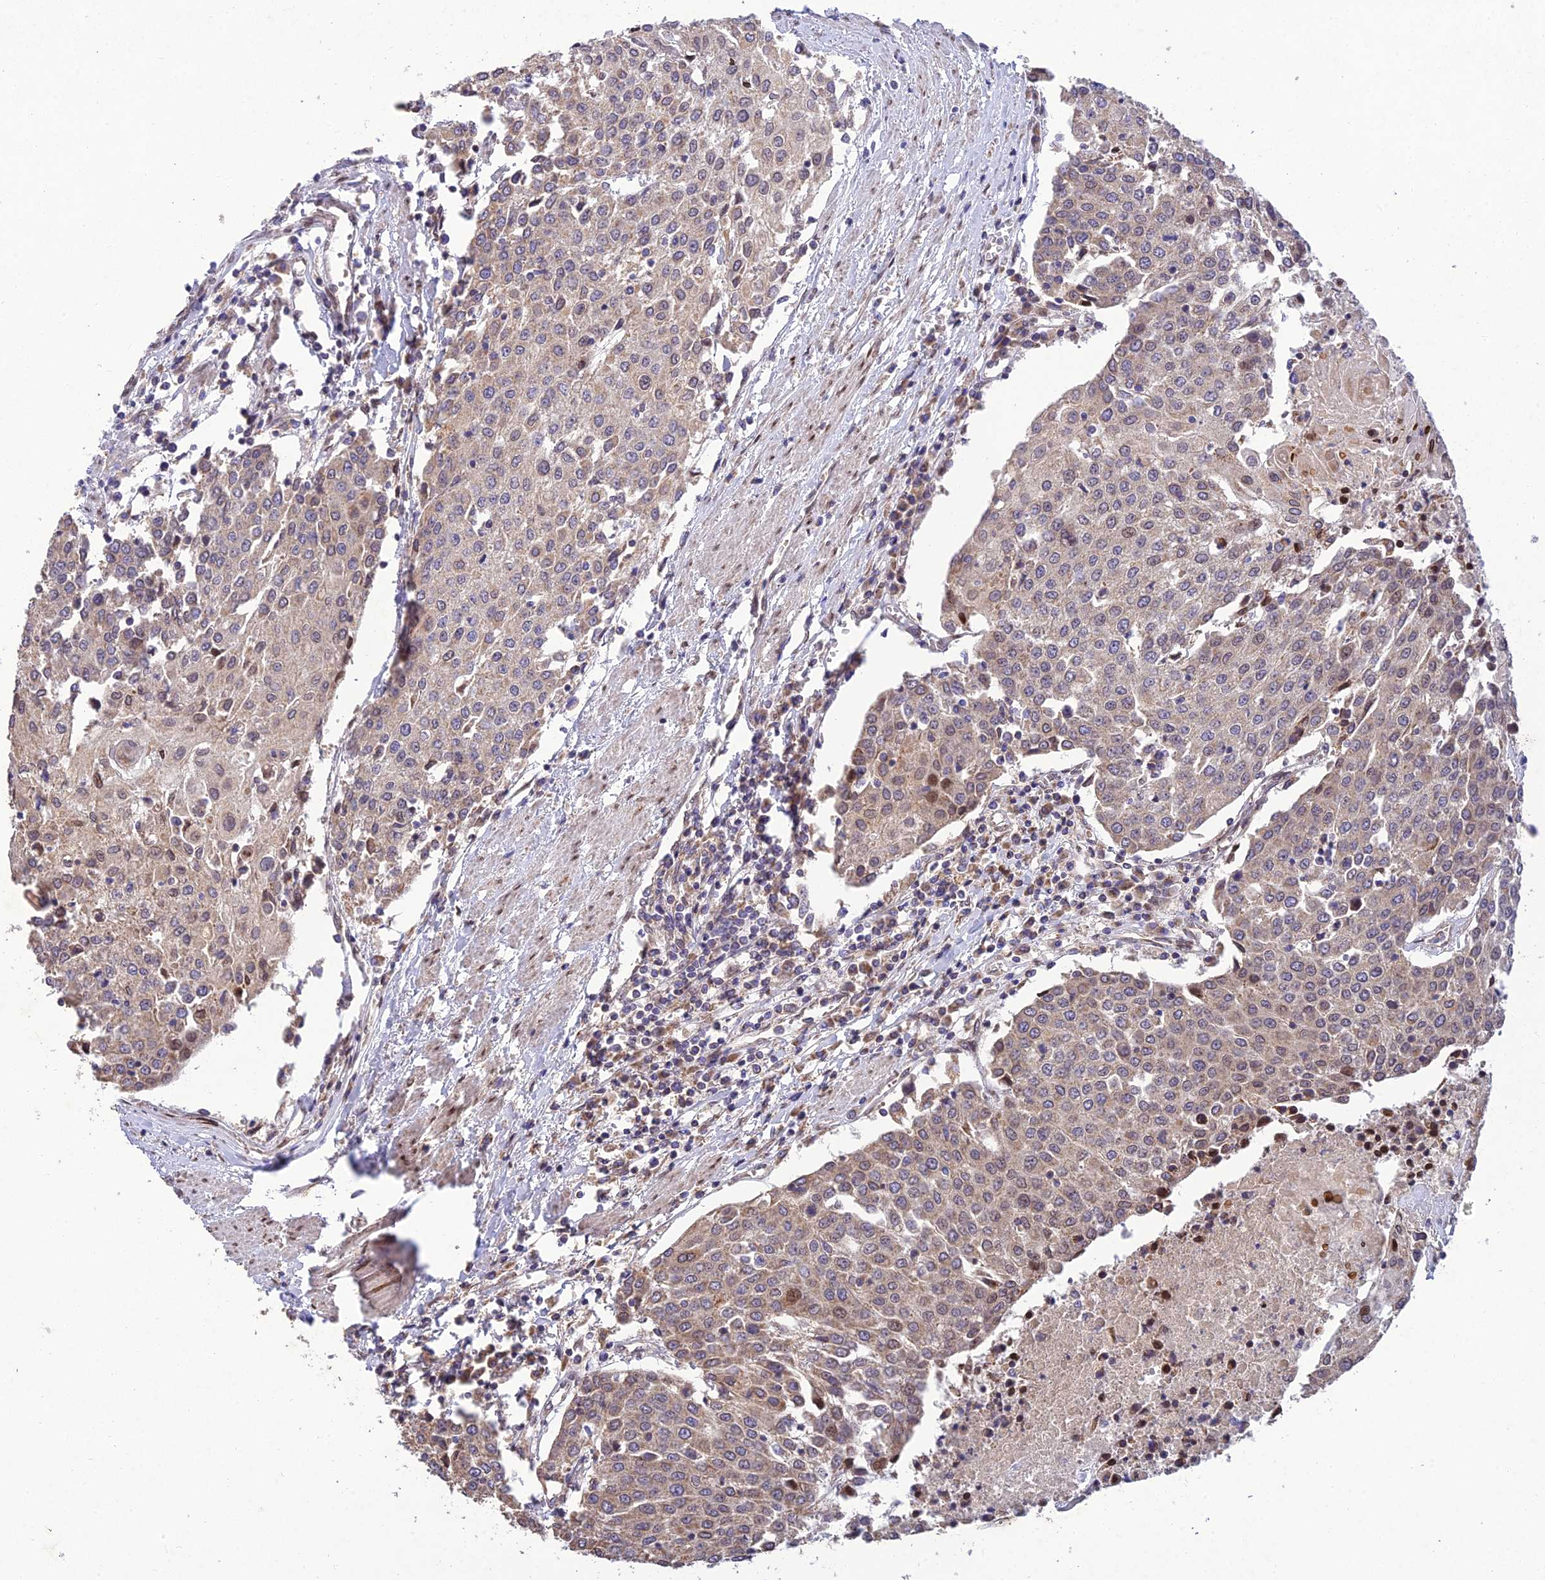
{"staining": {"intensity": "weak", "quantity": ">75%", "location": "cytoplasmic/membranous"}, "tissue": "urothelial cancer", "cell_type": "Tumor cells", "image_type": "cancer", "snomed": [{"axis": "morphology", "description": "Urothelial carcinoma, High grade"}, {"axis": "topography", "description": "Urinary bladder"}], "caption": "Urothelial cancer stained for a protein (brown) shows weak cytoplasmic/membranous positive positivity in approximately >75% of tumor cells.", "gene": "MGAT2", "patient": {"sex": "female", "age": 85}}